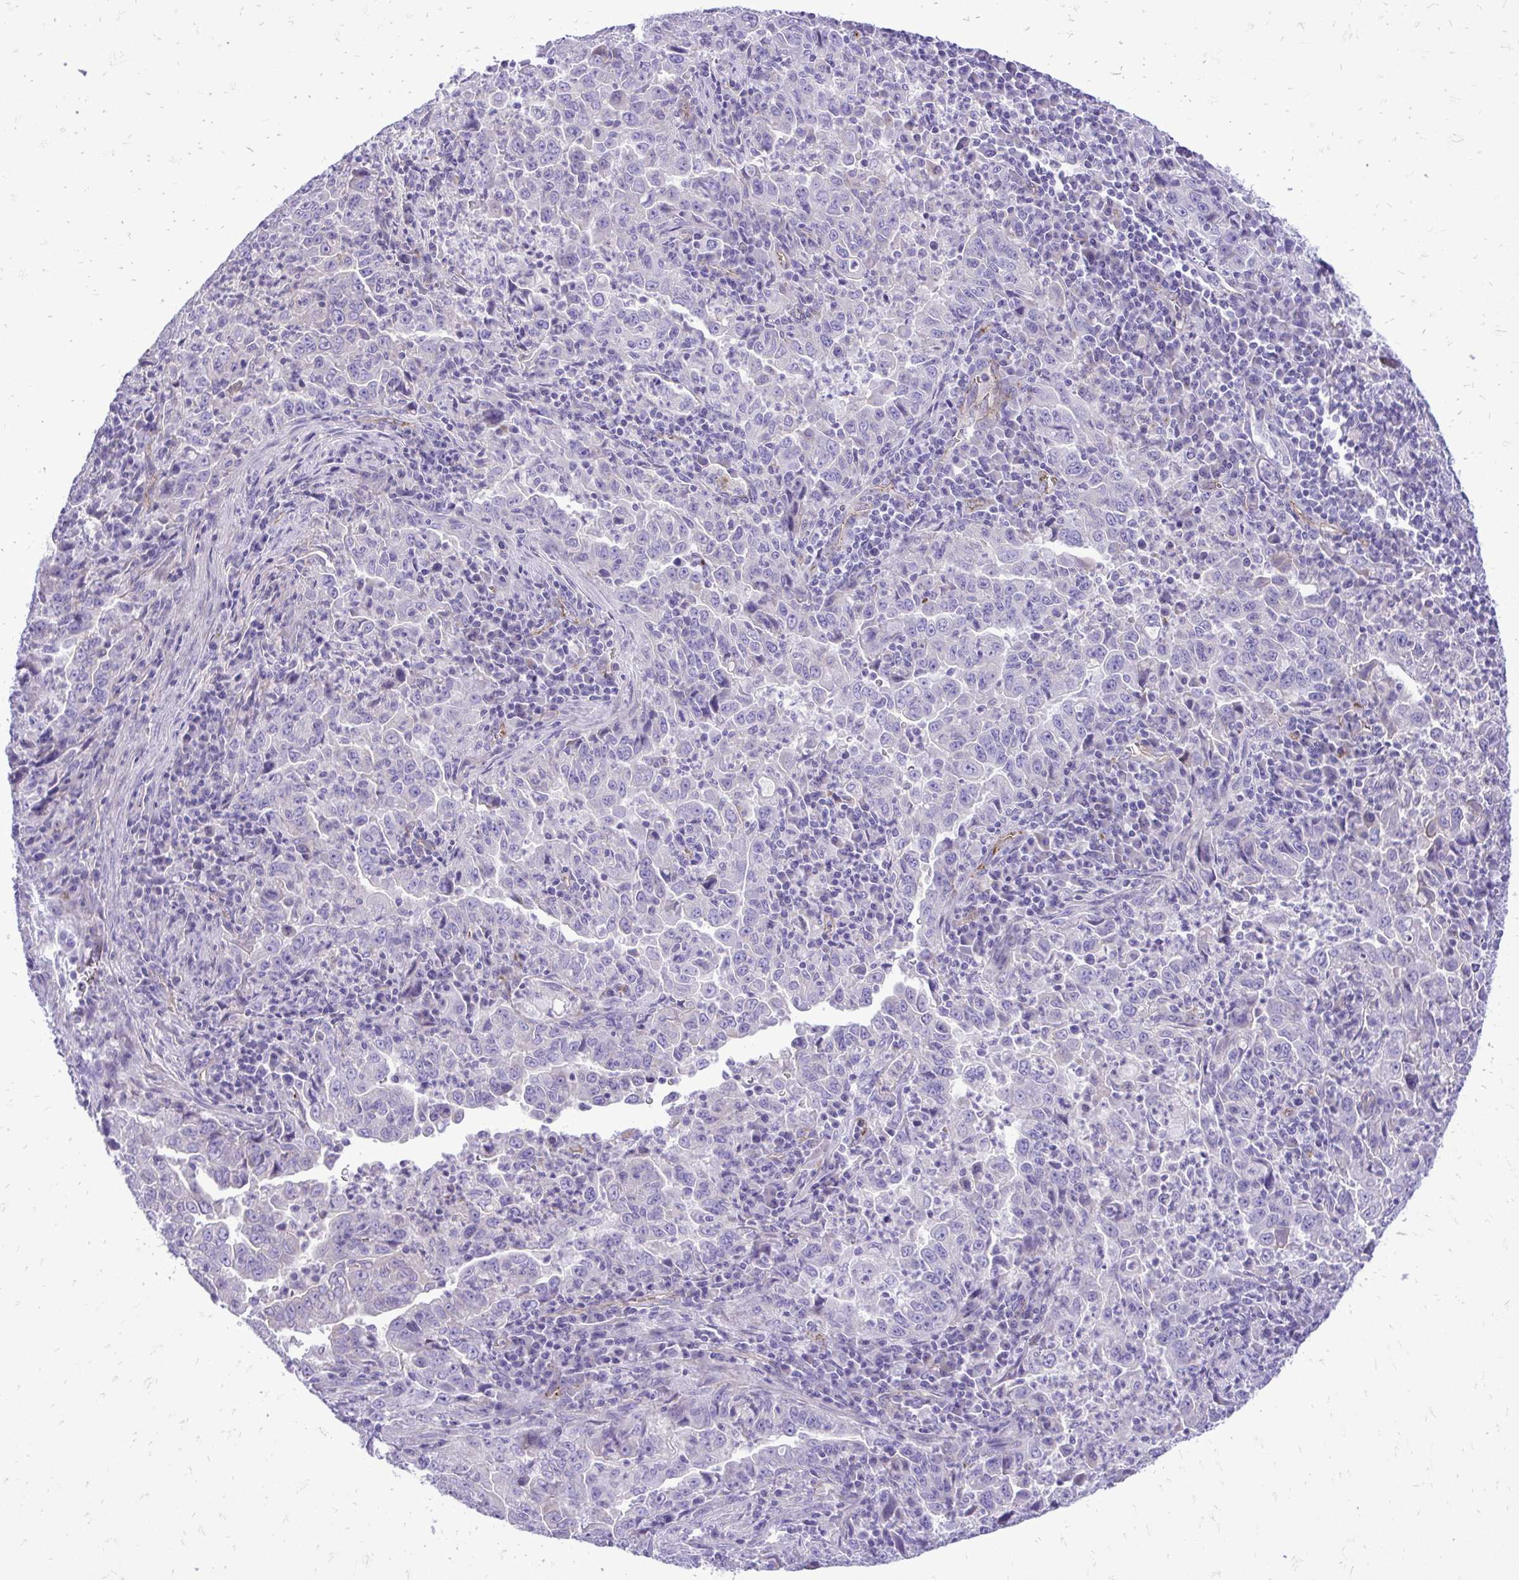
{"staining": {"intensity": "negative", "quantity": "none", "location": "none"}, "tissue": "lung cancer", "cell_type": "Tumor cells", "image_type": "cancer", "snomed": [{"axis": "morphology", "description": "Adenocarcinoma, NOS"}, {"axis": "topography", "description": "Lung"}], "caption": "DAB immunohistochemical staining of adenocarcinoma (lung) displays no significant expression in tumor cells. The staining is performed using DAB brown chromogen with nuclei counter-stained in using hematoxylin.", "gene": "PELI3", "patient": {"sex": "male", "age": 67}}